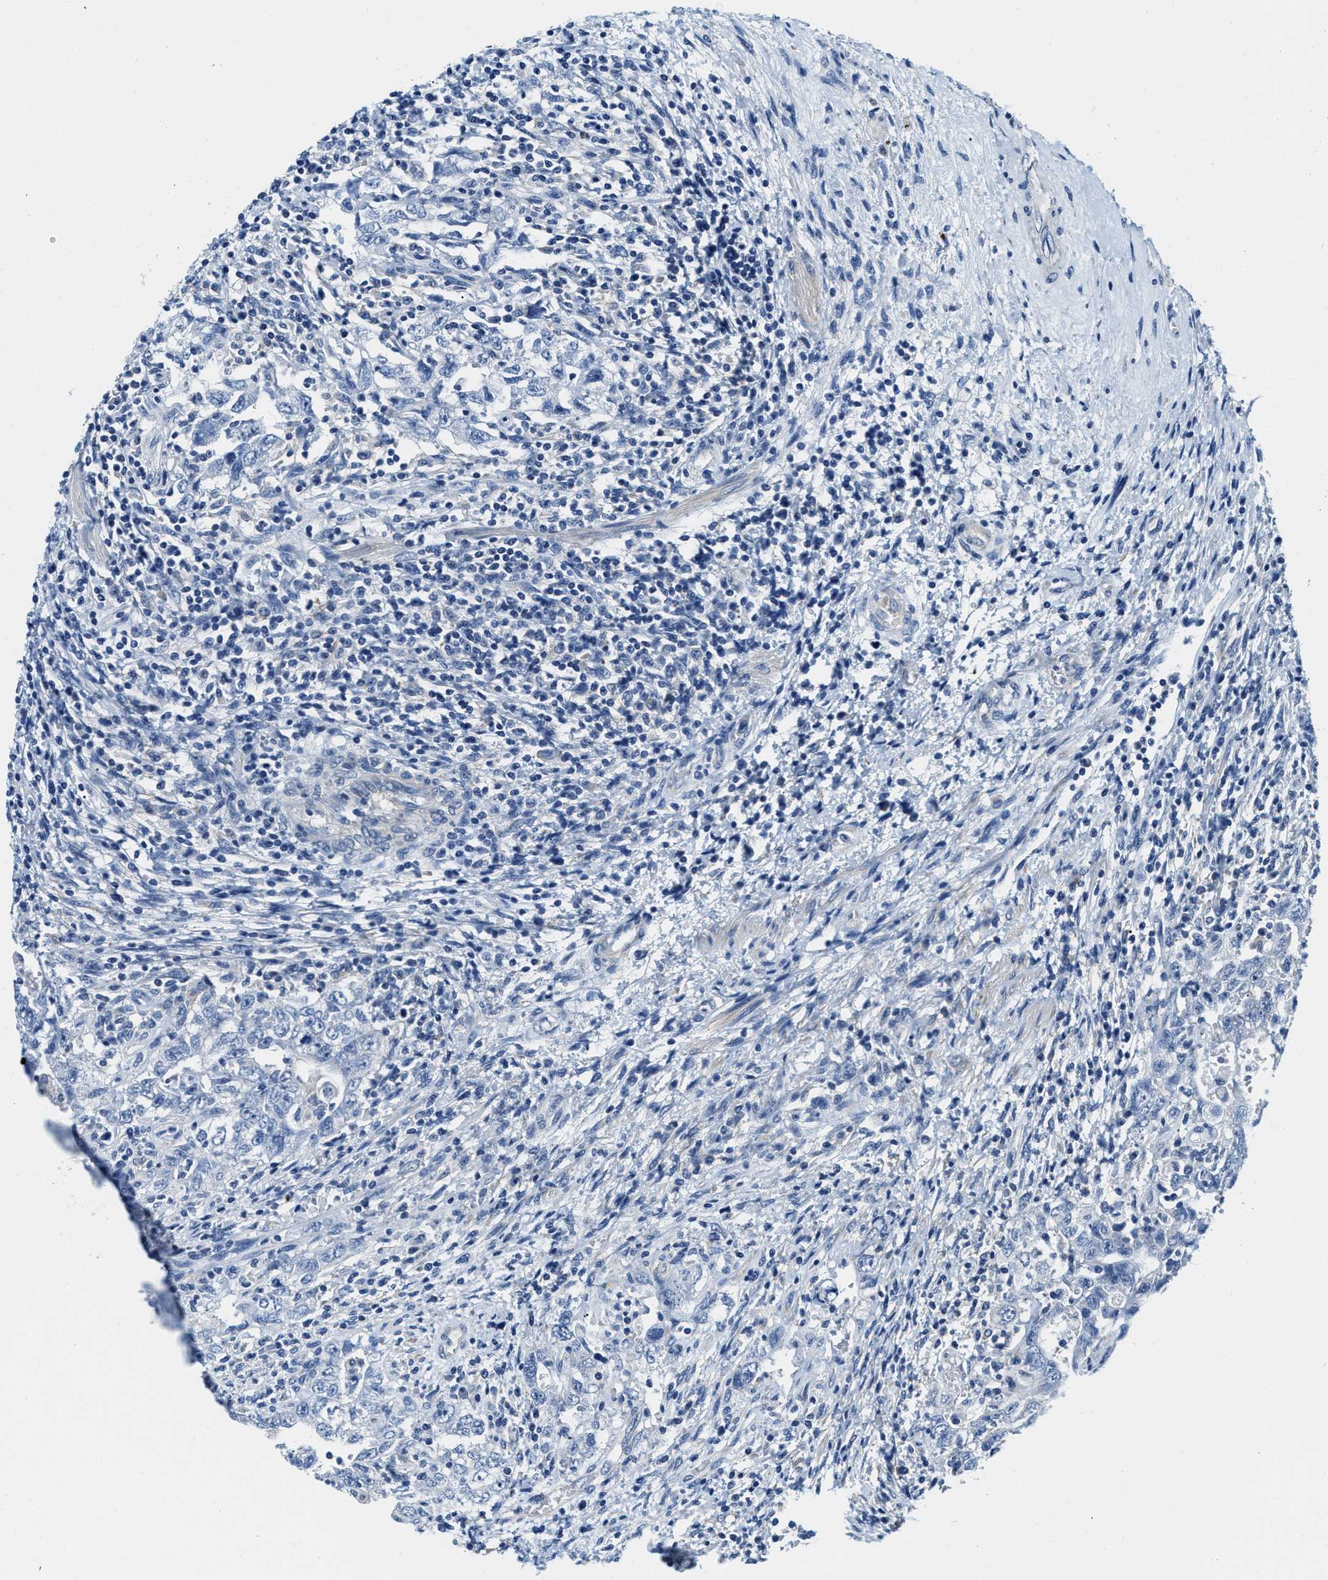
{"staining": {"intensity": "negative", "quantity": "none", "location": "none"}, "tissue": "testis cancer", "cell_type": "Tumor cells", "image_type": "cancer", "snomed": [{"axis": "morphology", "description": "Carcinoma, Embryonal, NOS"}, {"axis": "topography", "description": "Testis"}], "caption": "DAB immunohistochemical staining of testis embryonal carcinoma demonstrates no significant expression in tumor cells.", "gene": "EIF2AK2", "patient": {"sex": "male", "age": 26}}